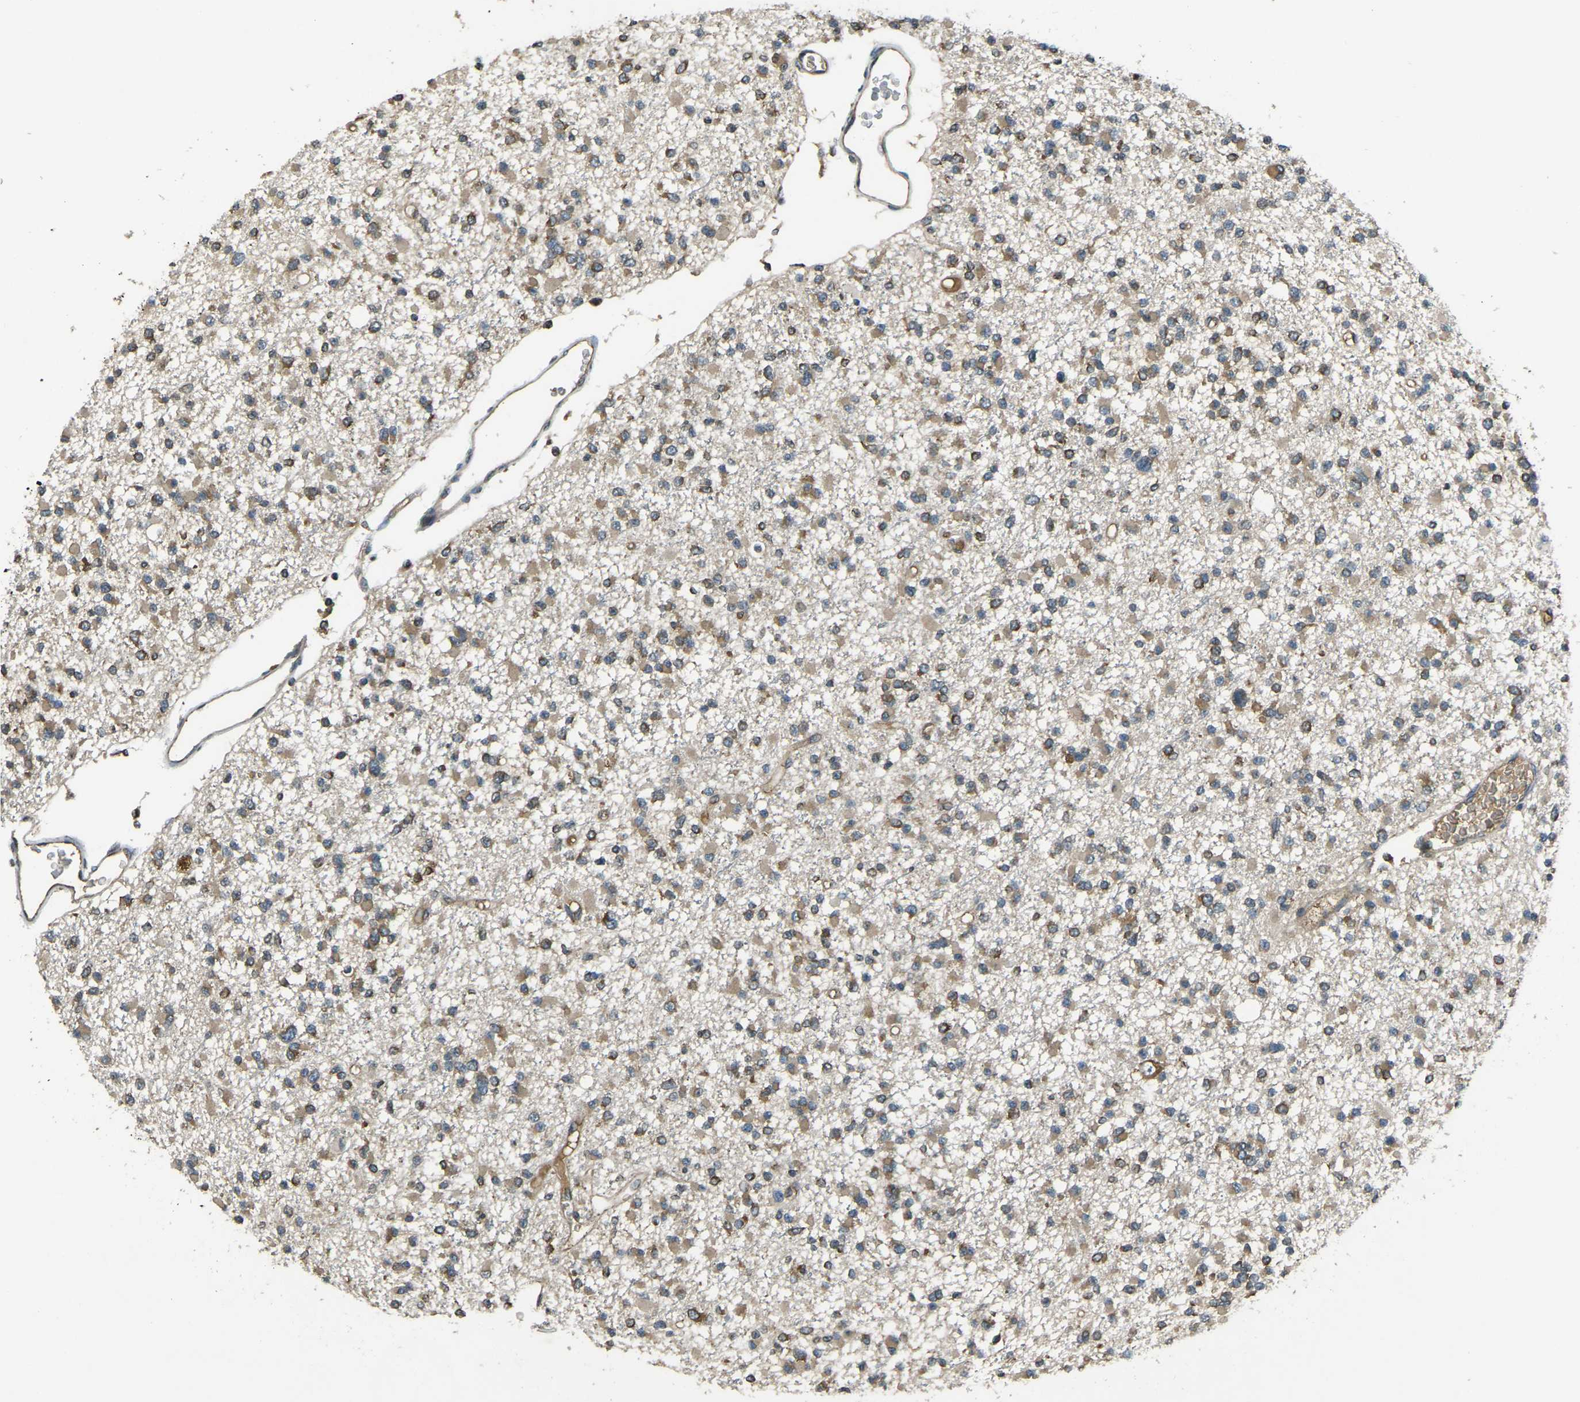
{"staining": {"intensity": "moderate", "quantity": ">75%", "location": "cytoplasmic/membranous"}, "tissue": "glioma", "cell_type": "Tumor cells", "image_type": "cancer", "snomed": [{"axis": "morphology", "description": "Glioma, malignant, Low grade"}, {"axis": "topography", "description": "Brain"}], "caption": "IHC micrograph of human glioma stained for a protein (brown), which shows medium levels of moderate cytoplasmic/membranous positivity in approximately >75% of tumor cells.", "gene": "AIMP1", "patient": {"sex": "female", "age": 22}}